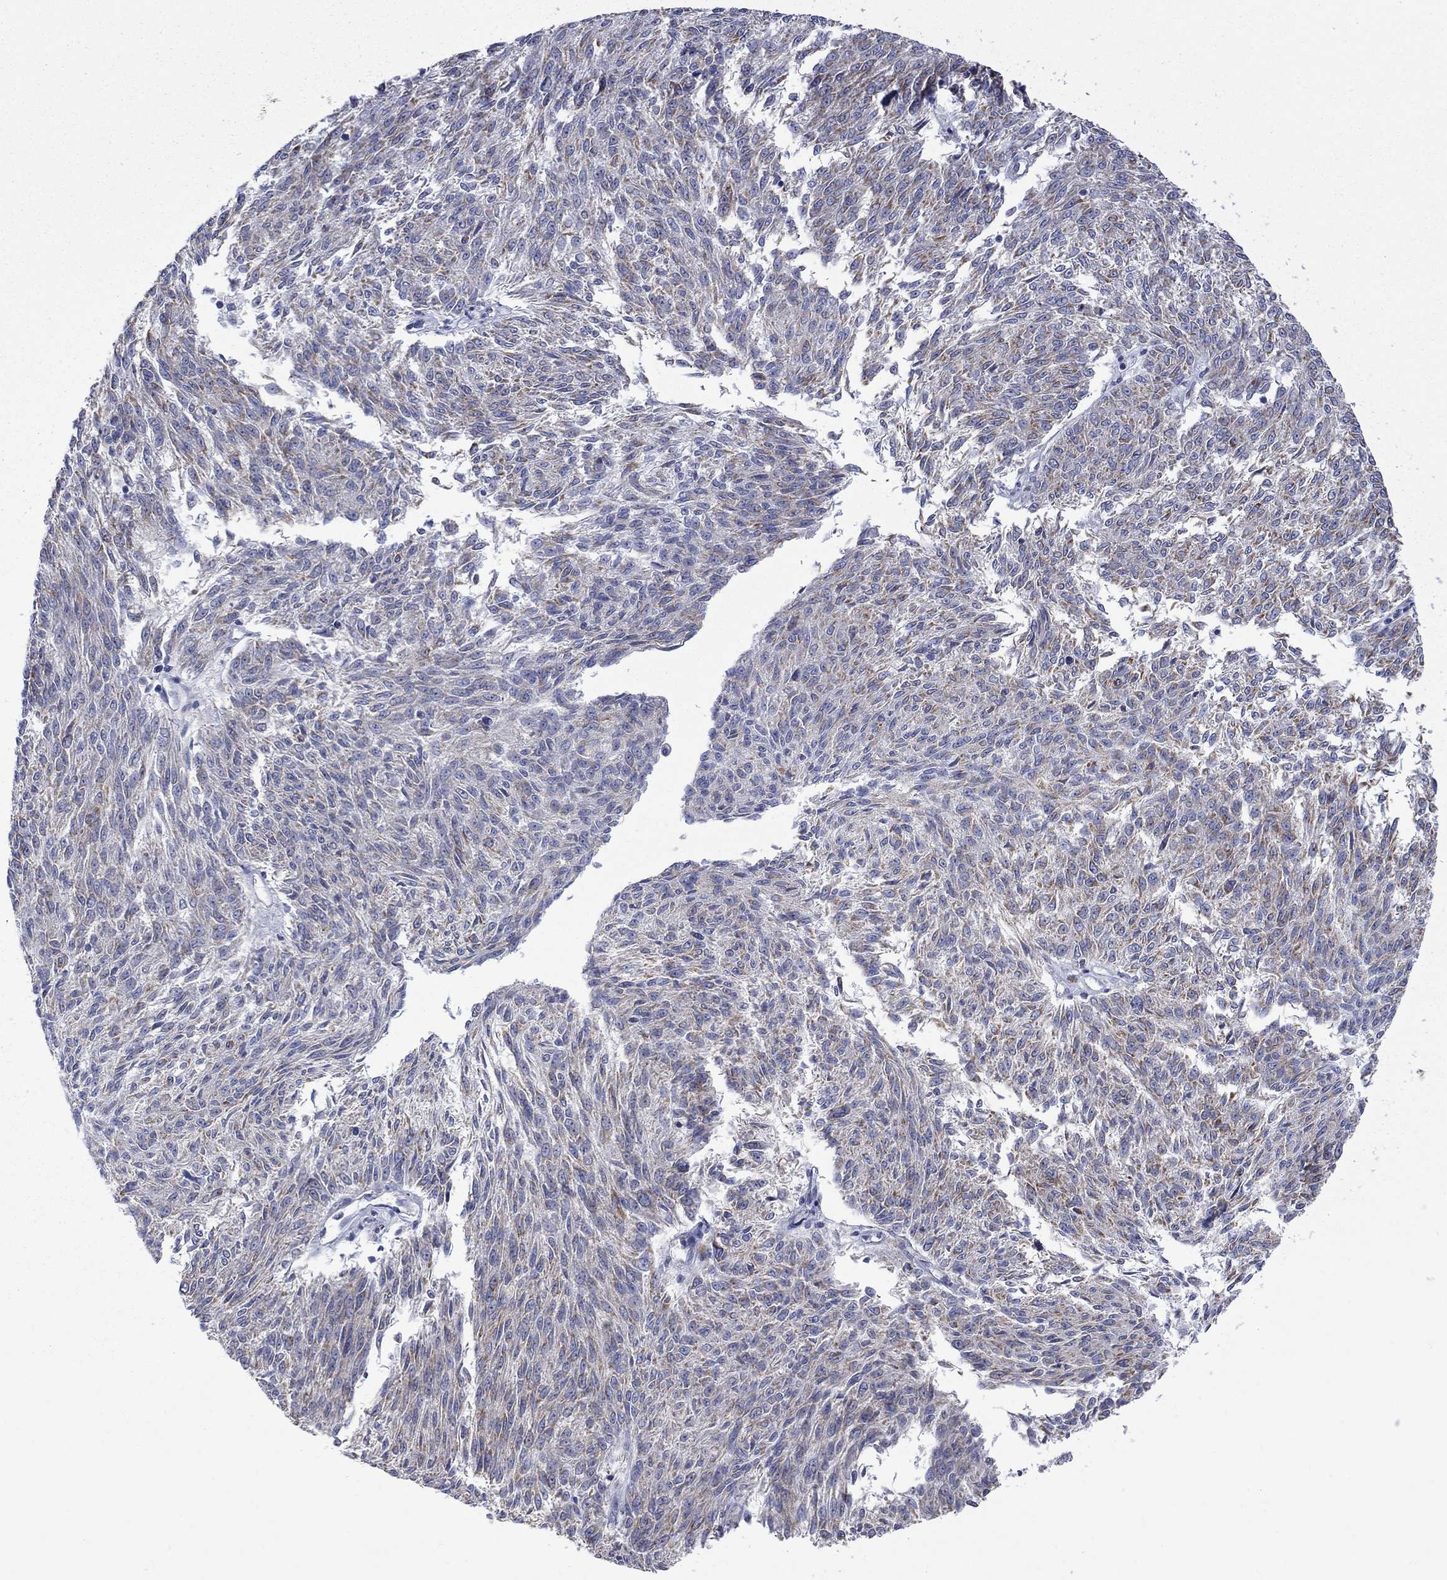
{"staining": {"intensity": "weak", "quantity": "25%-75%", "location": "cytoplasmic/membranous"}, "tissue": "melanoma", "cell_type": "Tumor cells", "image_type": "cancer", "snomed": [{"axis": "morphology", "description": "Malignant melanoma, NOS"}, {"axis": "topography", "description": "Skin"}], "caption": "DAB immunohistochemical staining of melanoma shows weak cytoplasmic/membranous protein expression in about 25%-75% of tumor cells.", "gene": "CISD1", "patient": {"sex": "female", "age": 72}}